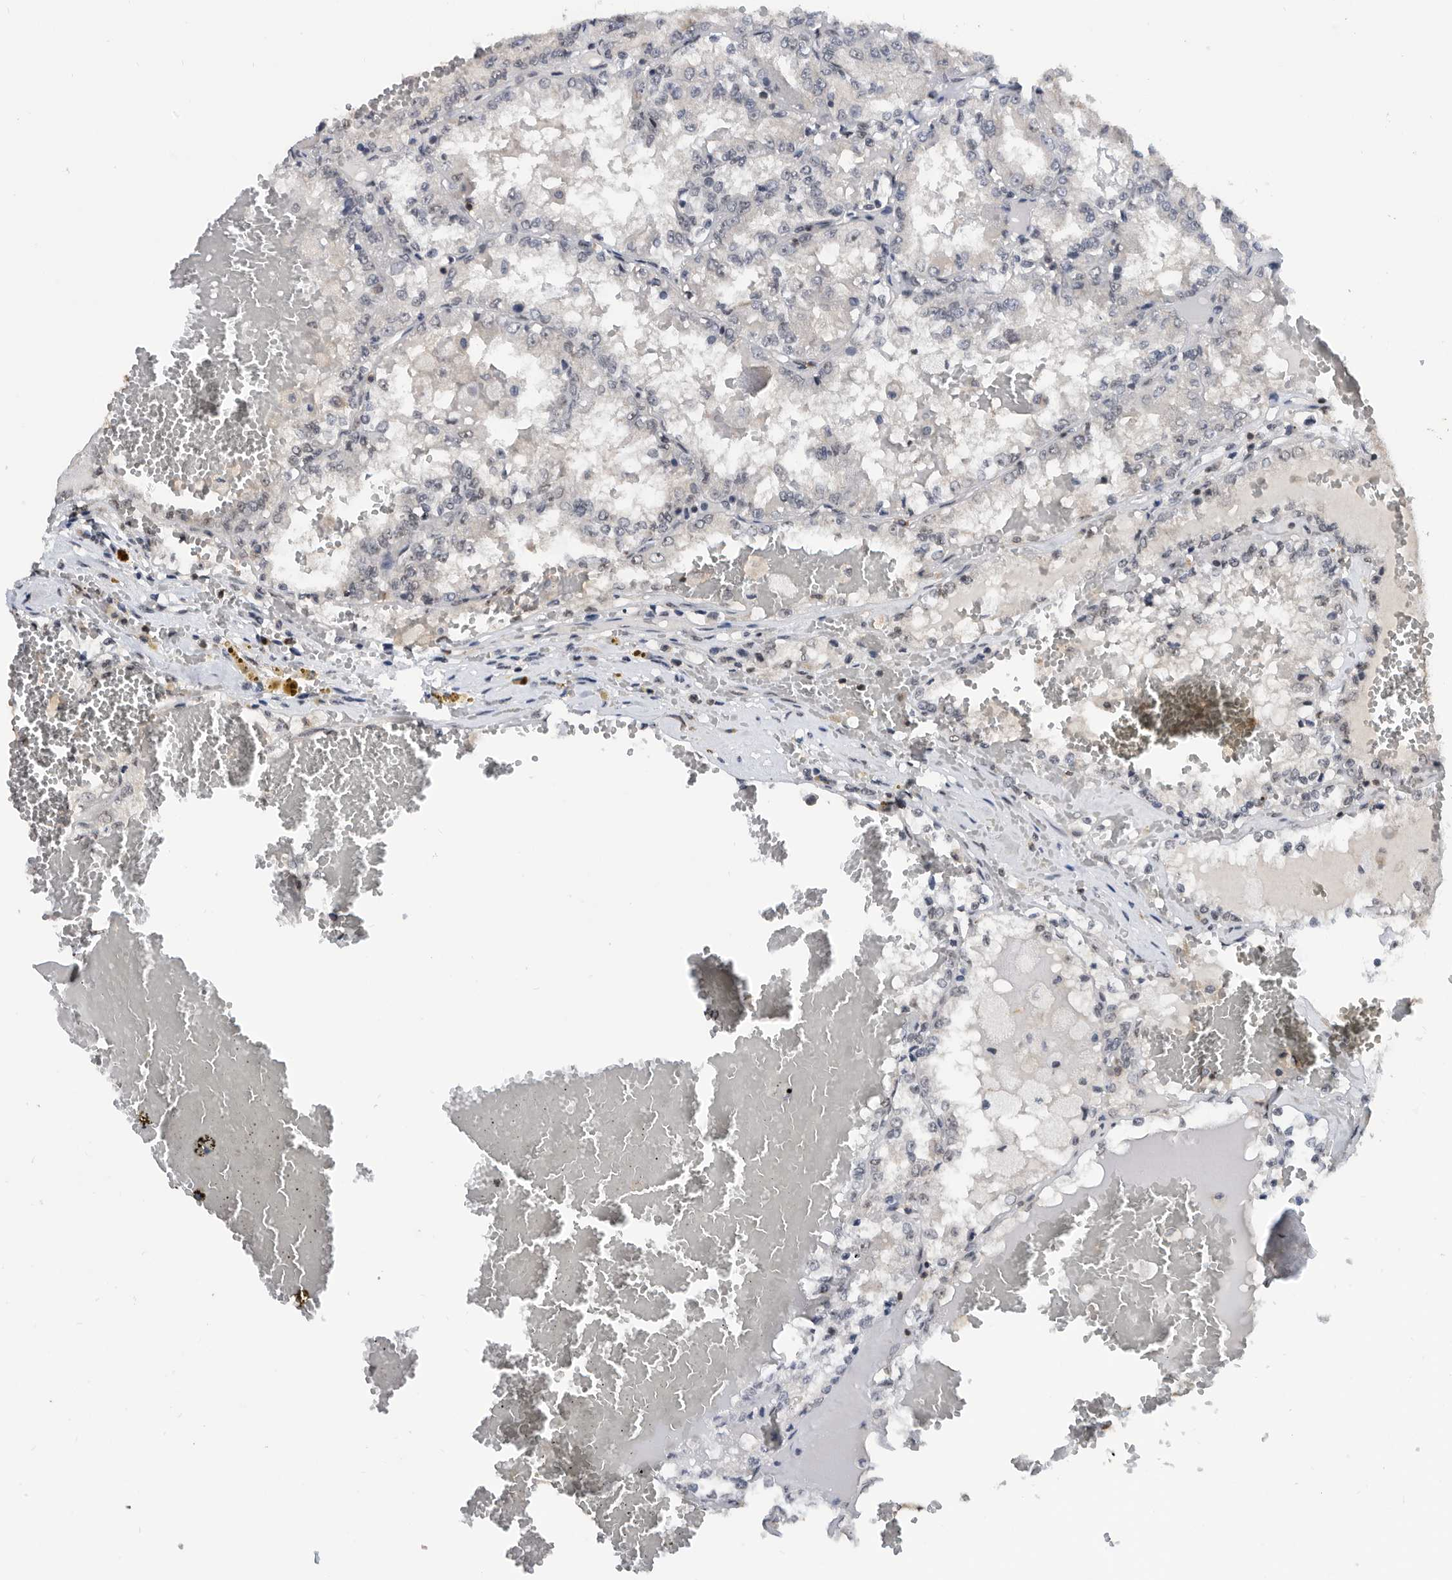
{"staining": {"intensity": "negative", "quantity": "none", "location": "none"}, "tissue": "renal cancer", "cell_type": "Tumor cells", "image_type": "cancer", "snomed": [{"axis": "morphology", "description": "Adenocarcinoma, NOS"}, {"axis": "topography", "description": "Kidney"}], "caption": "The micrograph demonstrates no significant expression in tumor cells of renal adenocarcinoma.", "gene": "ZNF260", "patient": {"sex": "female", "age": 56}}